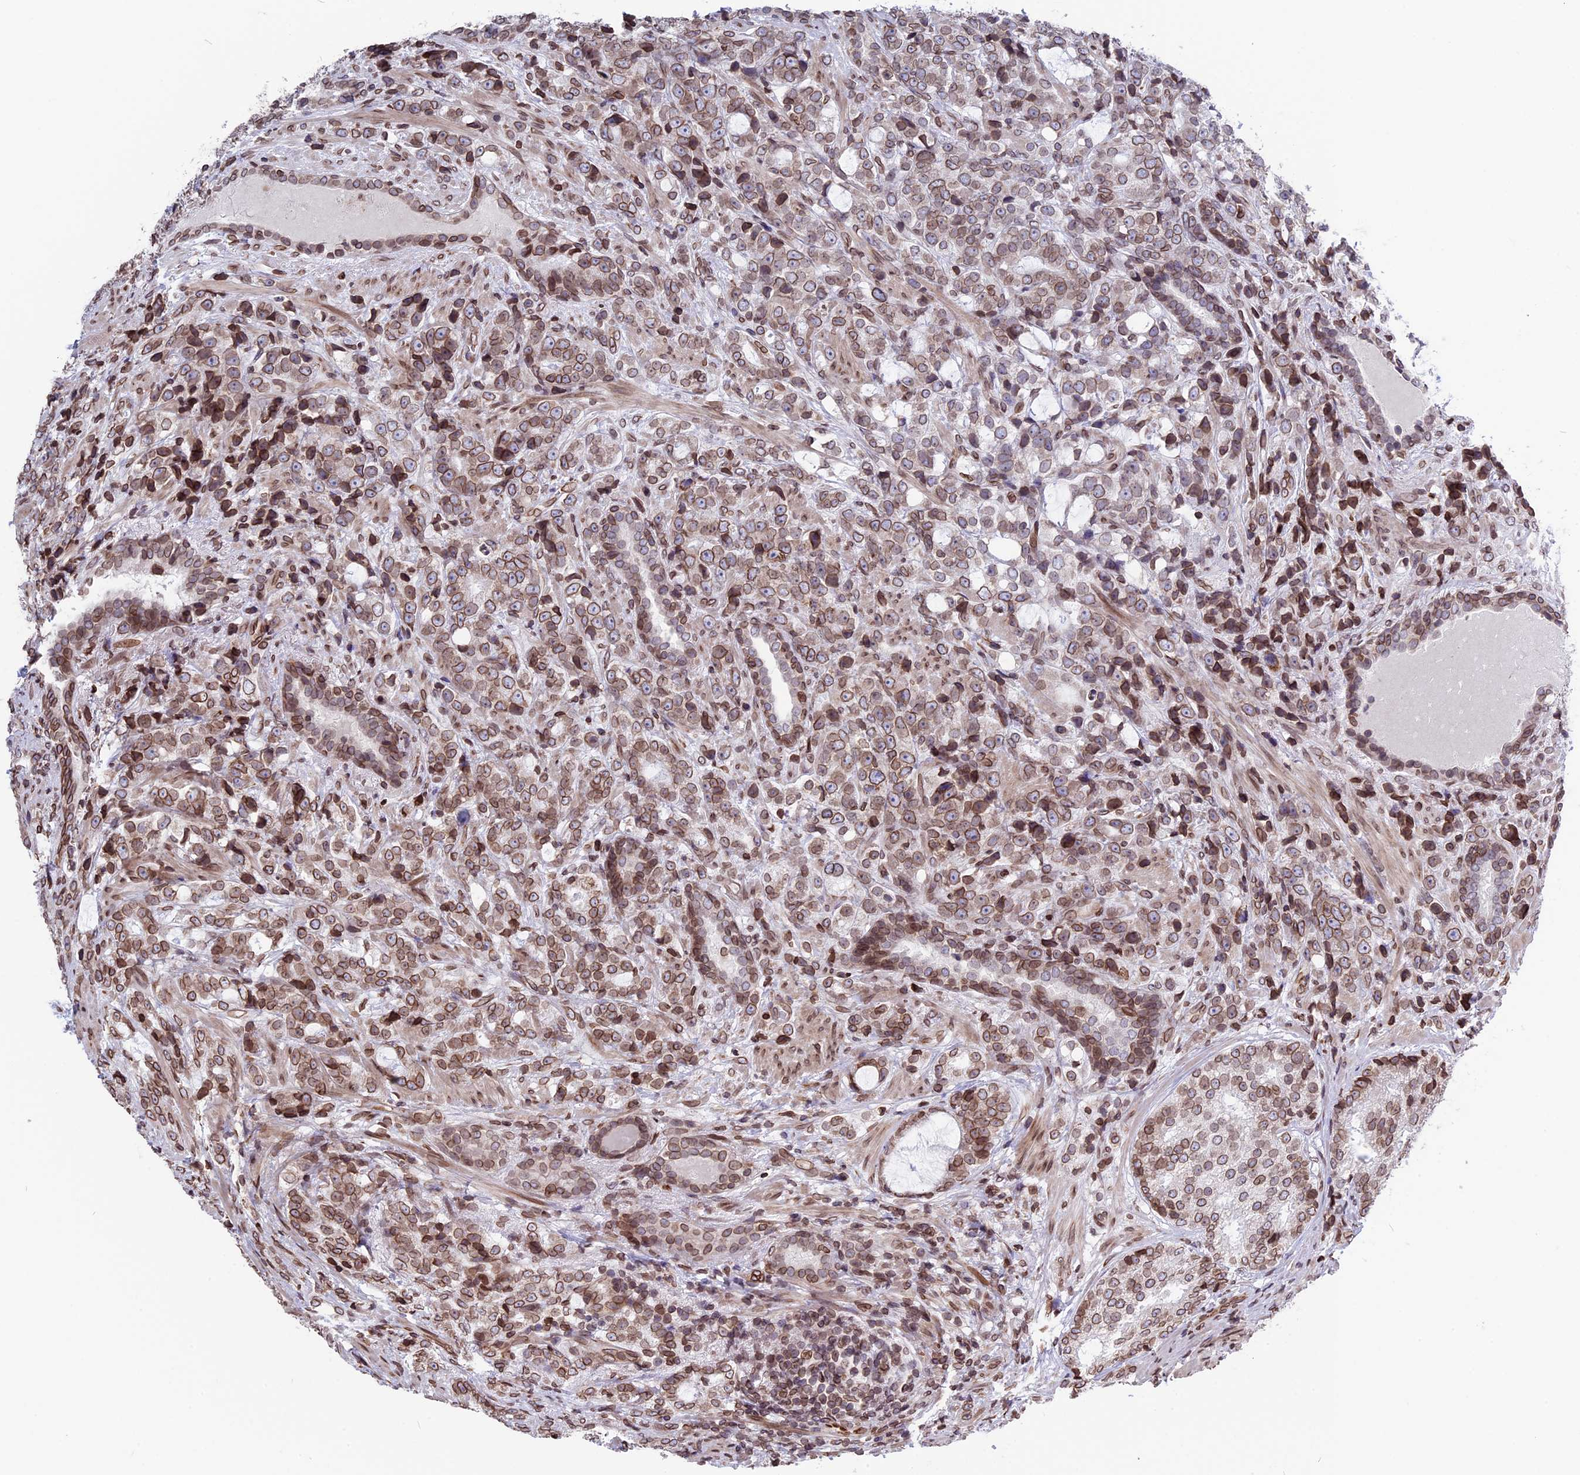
{"staining": {"intensity": "moderate", "quantity": ">75%", "location": "cytoplasmic/membranous,nuclear"}, "tissue": "prostate cancer", "cell_type": "Tumor cells", "image_type": "cancer", "snomed": [{"axis": "morphology", "description": "Adenocarcinoma, High grade"}, {"axis": "topography", "description": "Prostate"}], "caption": "This photomicrograph exhibits immunohistochemistry (IHC) staining of human prostate high-grade adenocarcinoma, with medium moderate cytoplasmic/membranous and nuclear expression in about >75% of tumor cells.", "gene": "PTCHD4", "patient": {"sex": "male", "age": 67}}